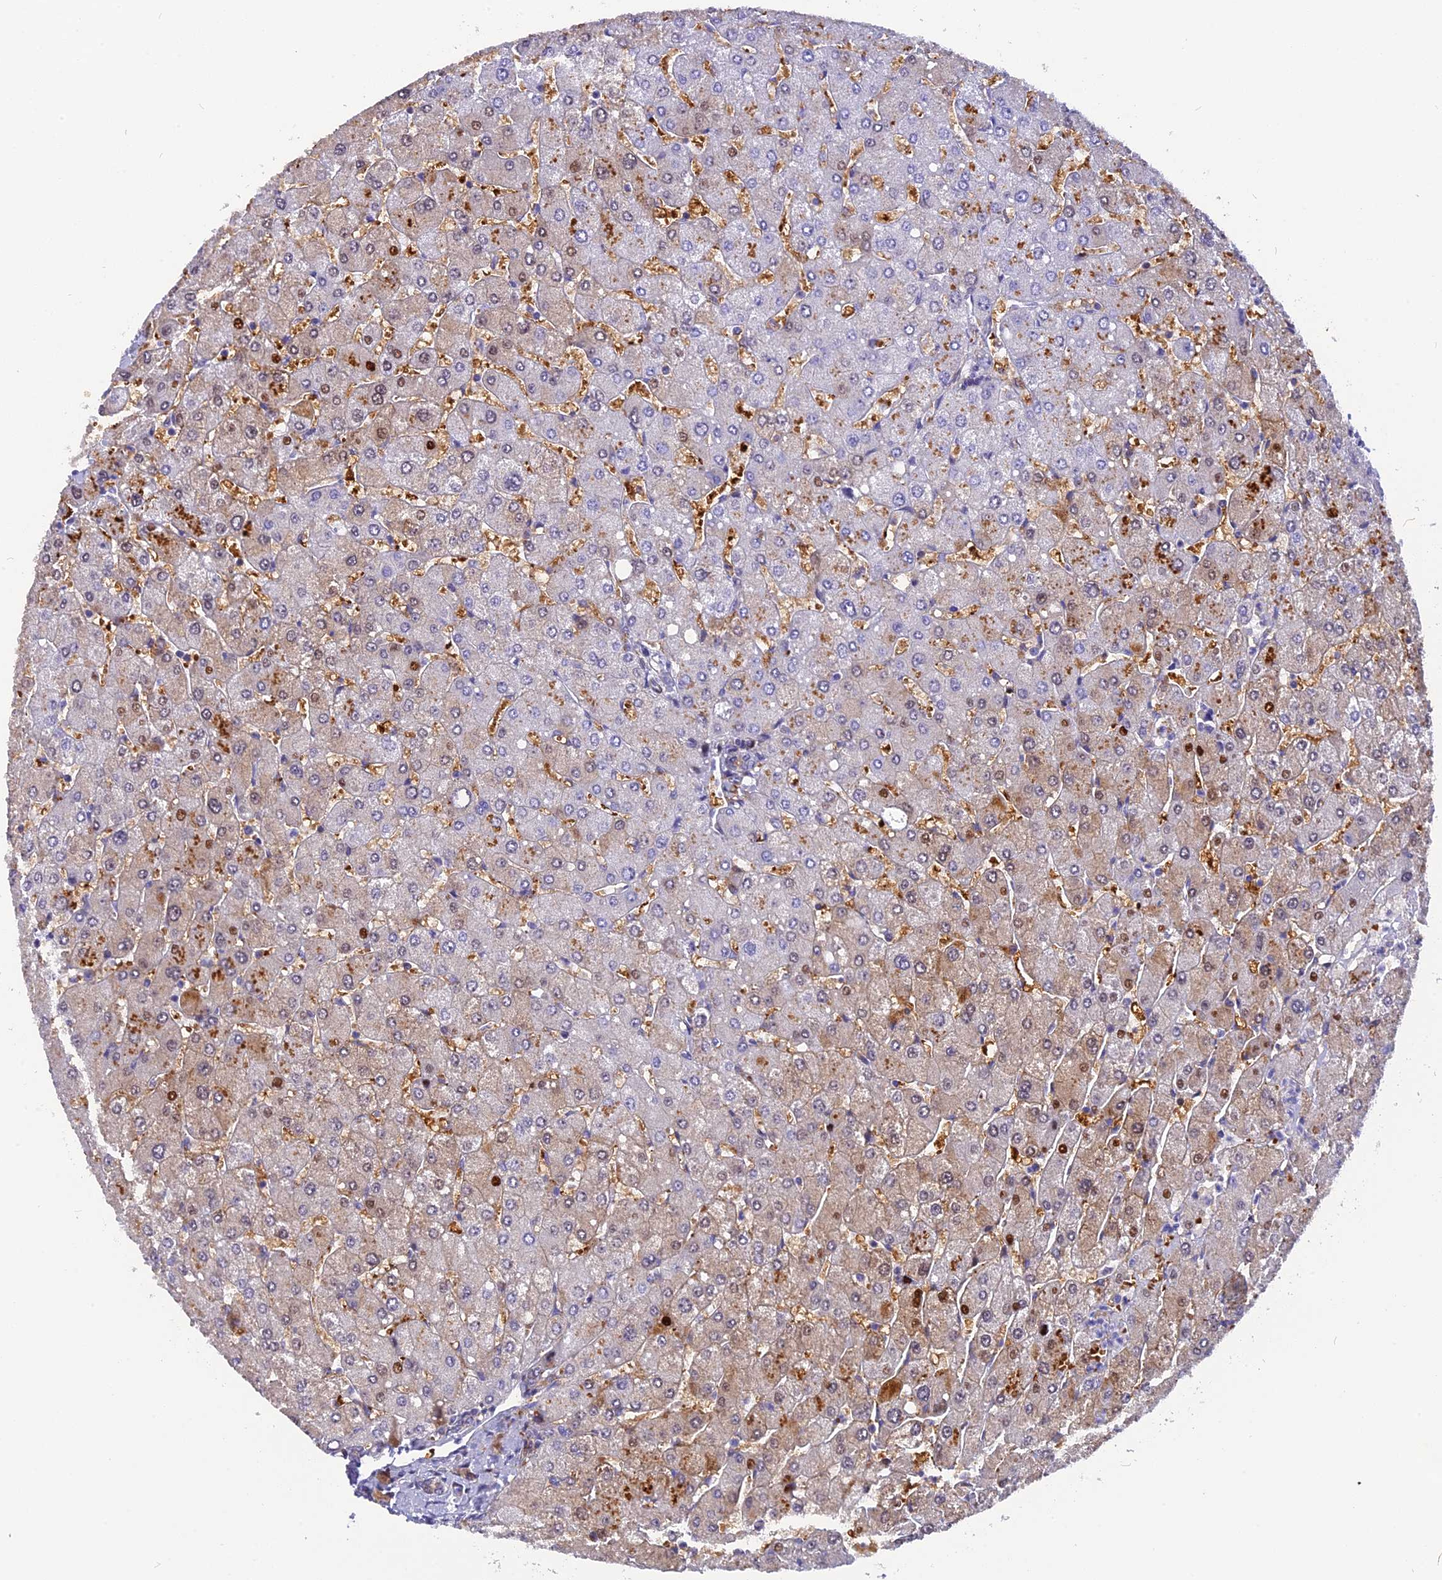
{"staining": {"intensity": "negative", "quantity": "none", "location": "none"}, "tissue": "liver", "cell_type": "Cholangiocytes", "image_type": "normal", "snomed": [{"axis": "morphology", "description": "Normal tissue, NOS"}, {"axis": "topography", "description": "Liver"}], "caption": "Human liver stained for a protein using IHC reveals no expression in cholangiocytes.", "gene": "NKPD1", "patient": {"sex": "male", "age": 55}}